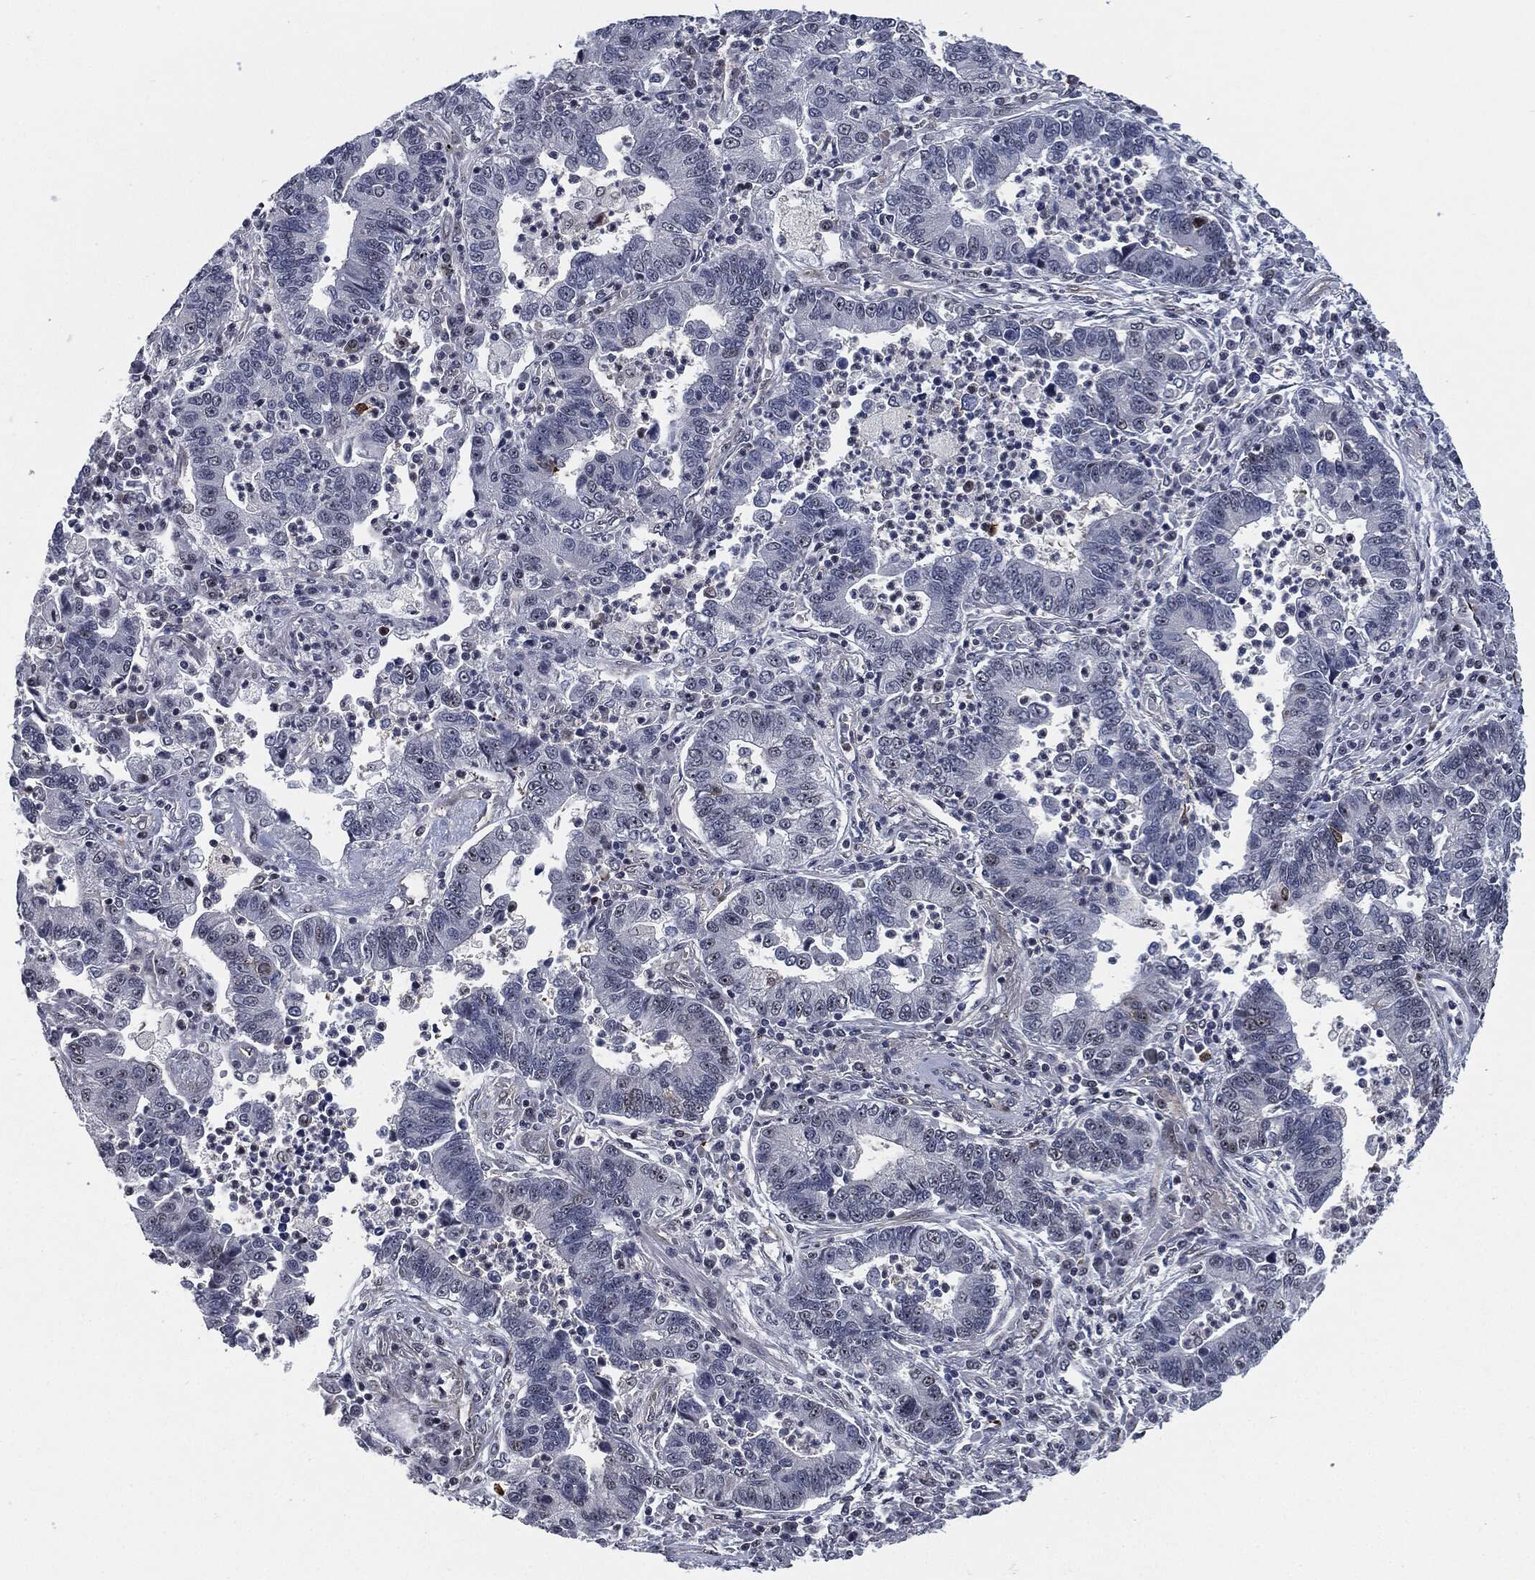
{"staining": {"intensity": "negative", "quantity": "none", "location": "none"}, "tissue": "lung cancer", "cell_type": "Tumor cells", "image_type": "cancer", "snomed": [{"axis": "morphology", "description": "Adenocarcinoma, NOS"}, {"axis": "topography", "description": "Lung"}], "caption": "An image of human lung cancer (adenocarcinoma) is negative for staining in tumor cells.", "gene": "AKT2", "patient": {"sex": "female", "age": 57}}